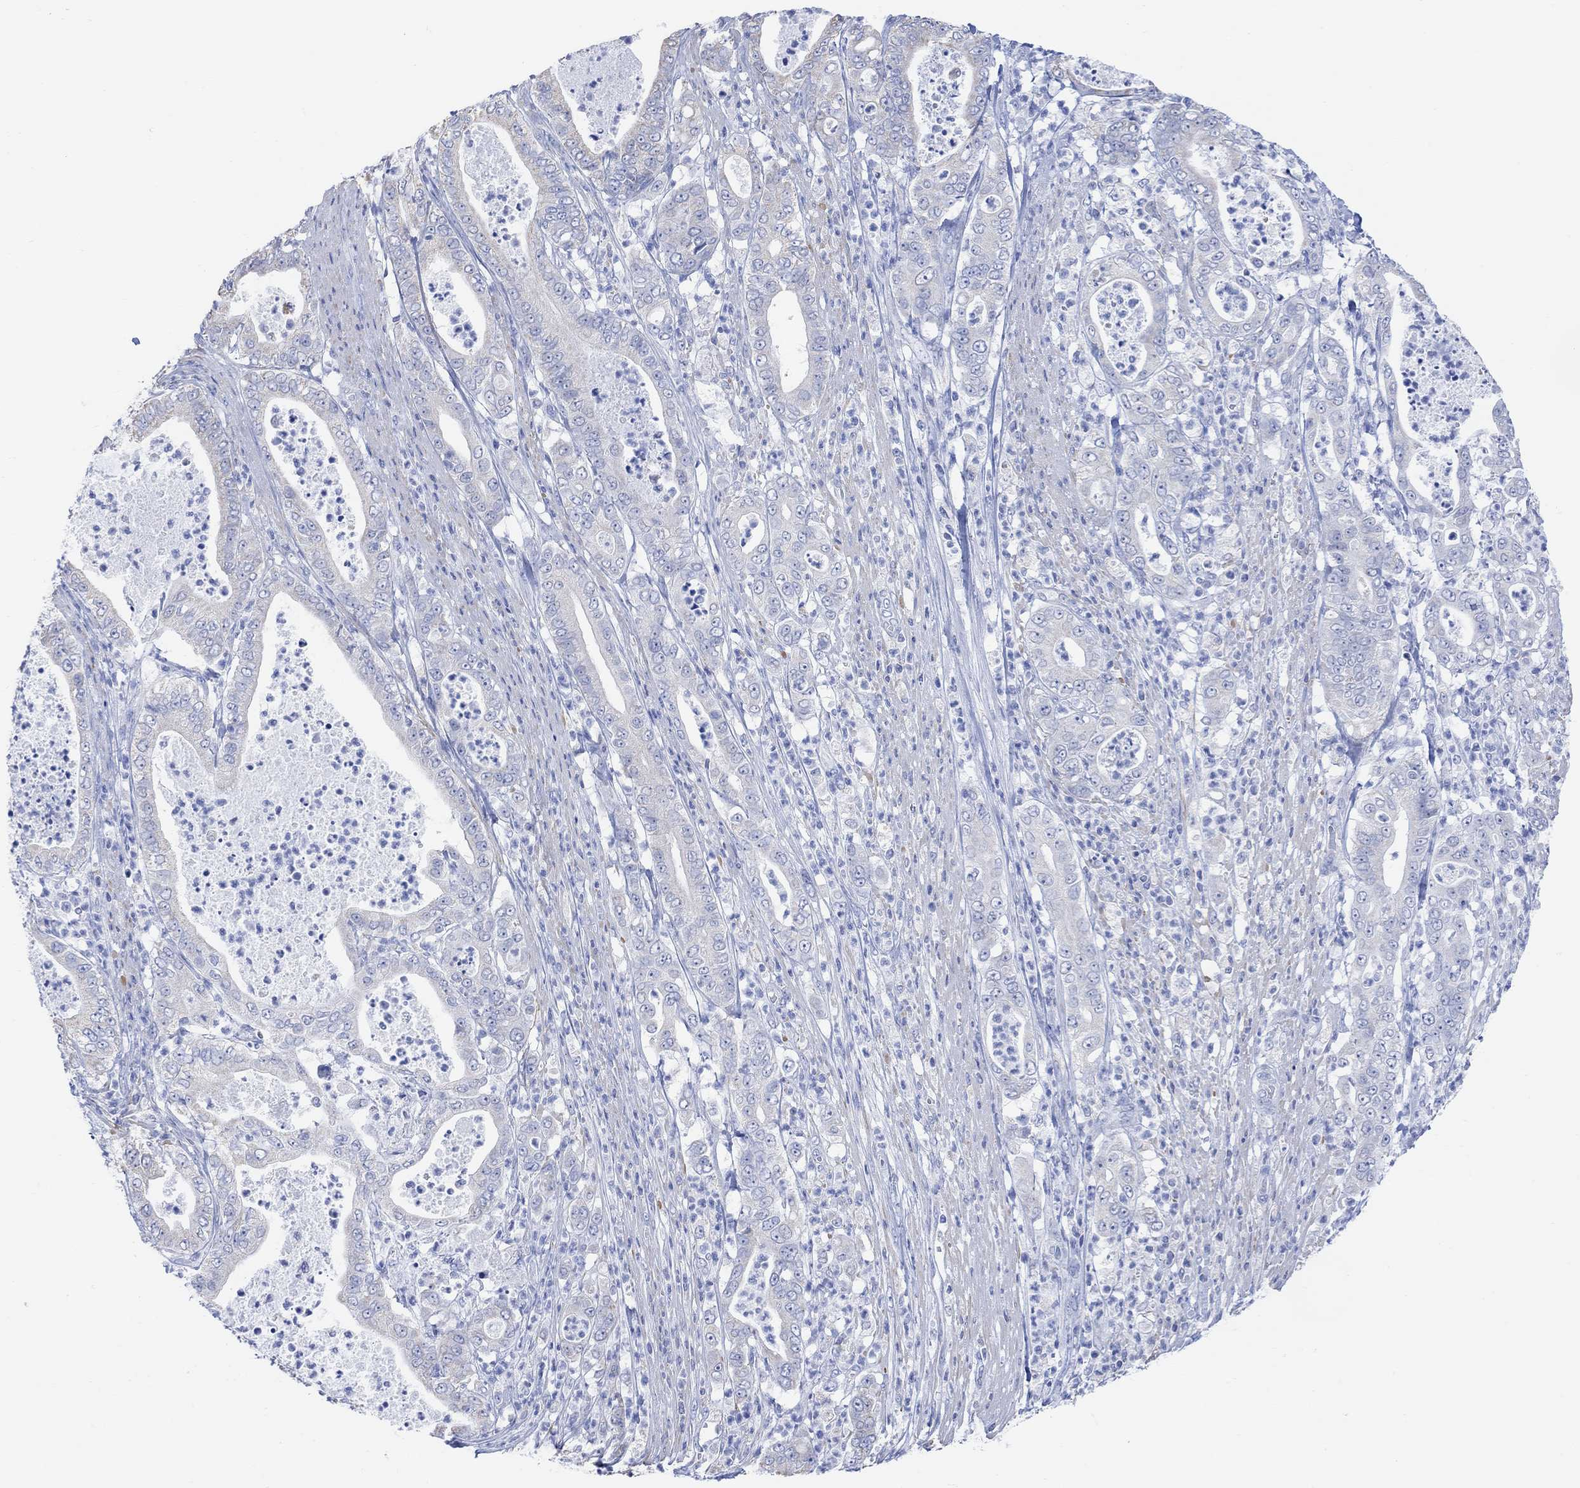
{"staining": {"intensity": "weak", "quantity": "<25%", "location": "cytoplasmic/membranous"}, "tissue": "pancreatic cancer", "cell_type": "Tumor cells", "image_type": "cancer", "snomed": [{"axis": "morphology", "description": "Adenocarcinoma, NOS"}, {"axis": "topography", "description": "Pancreas"}], "caption": "DAB immunohistochemical staining of pancreatic adenocarcinoma displays no significant staining in tumor cells.", "gene": "SYT12", "patient": {"sex": "male", "age": 71}}